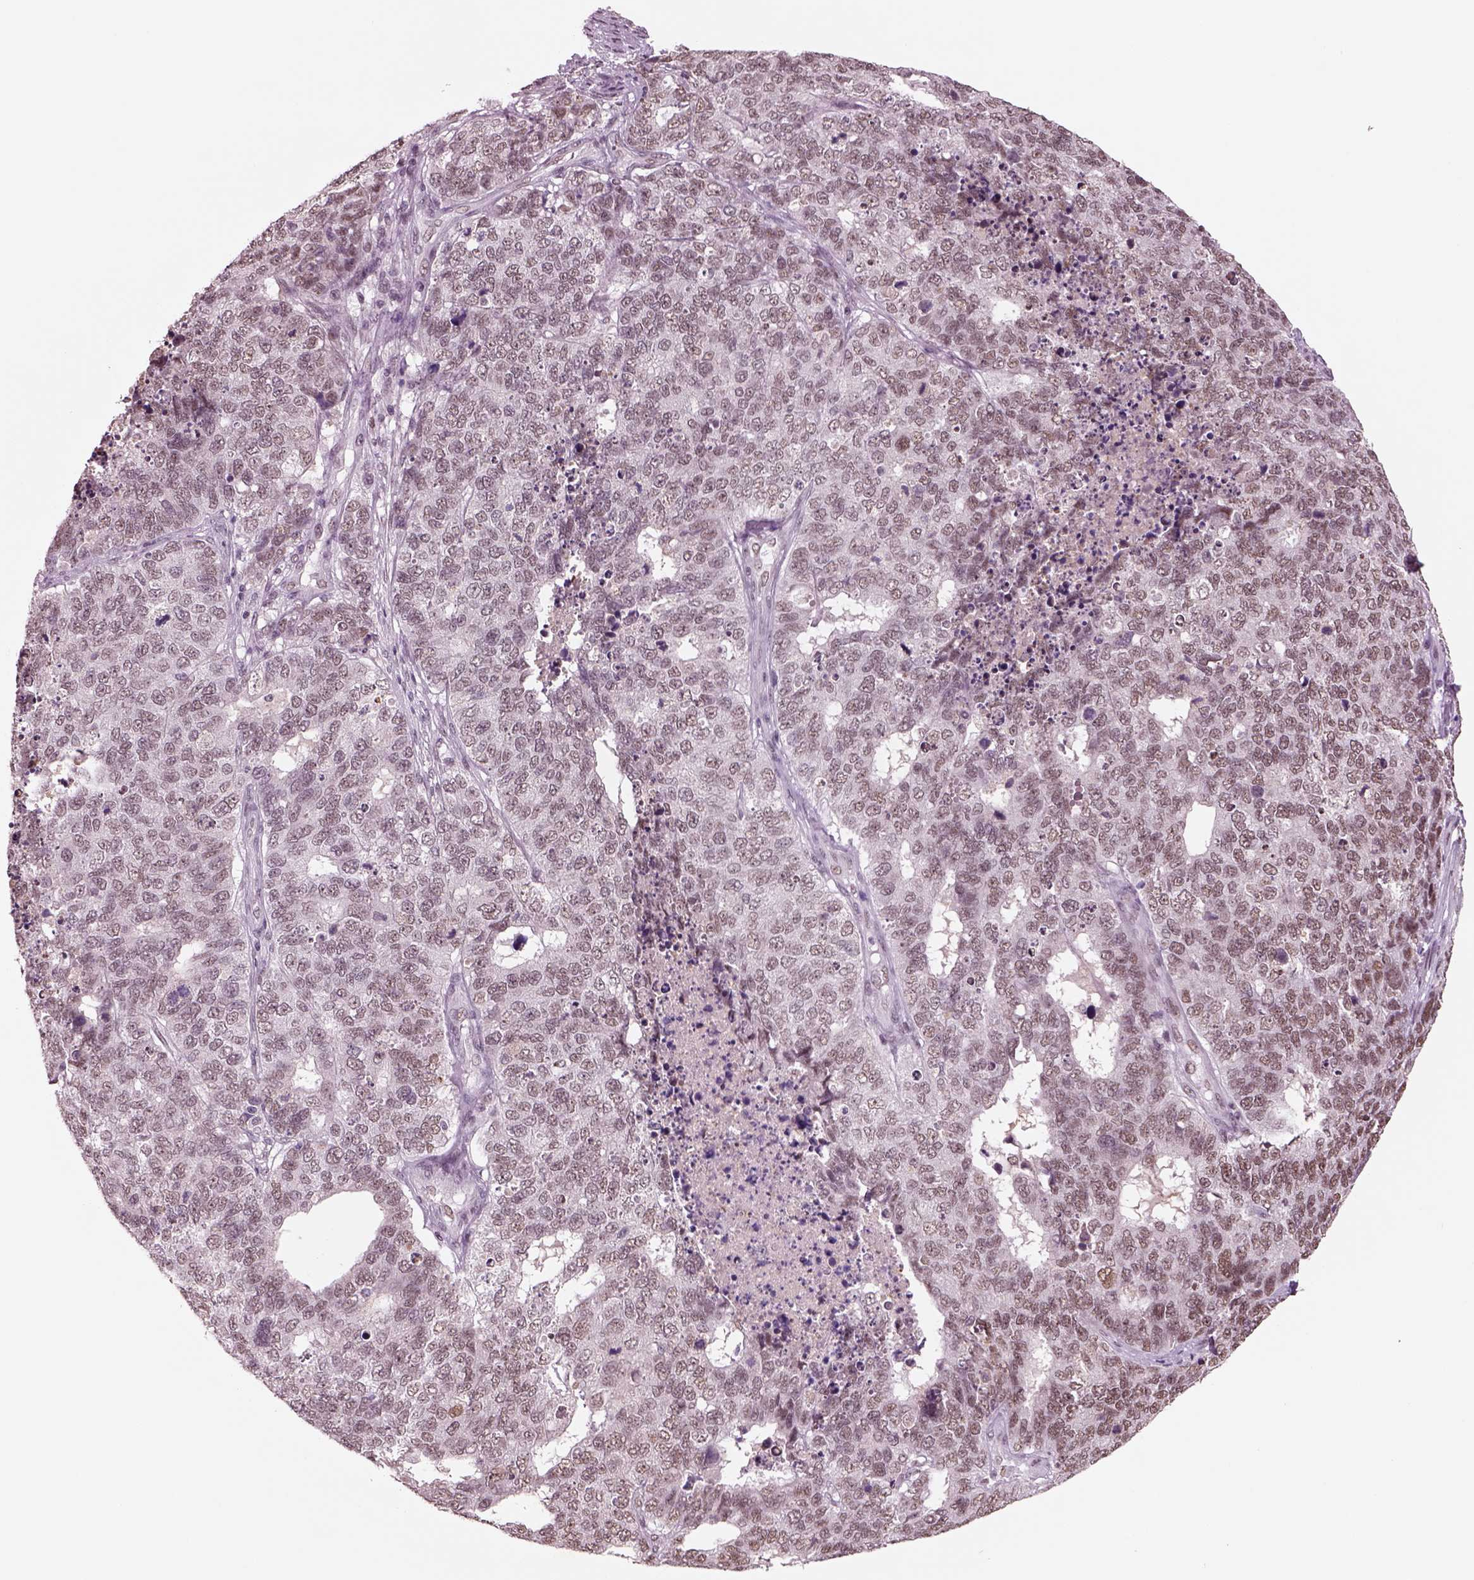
{"staining": {"intensity": "weak", "quantity": ">75%", "location": "nuclear"}, "tissue": "cervical cancer", "cell_type": "Tumor cells", "image_type": "cancer", "snomed": [{"axis": "morphology", "description": "Squamous cell carcinoma, NOS"}, {"axis": "topography", "description": "Cervix"}], "caption": "About >75% of tumor cells in squamous cell carcinoma (cervical) show weak nuclear protein positivity as visualized by brown immunohistochemical staining.", "gene": "SEPHS1", "patient": {"sex": "female", "age": 63}}